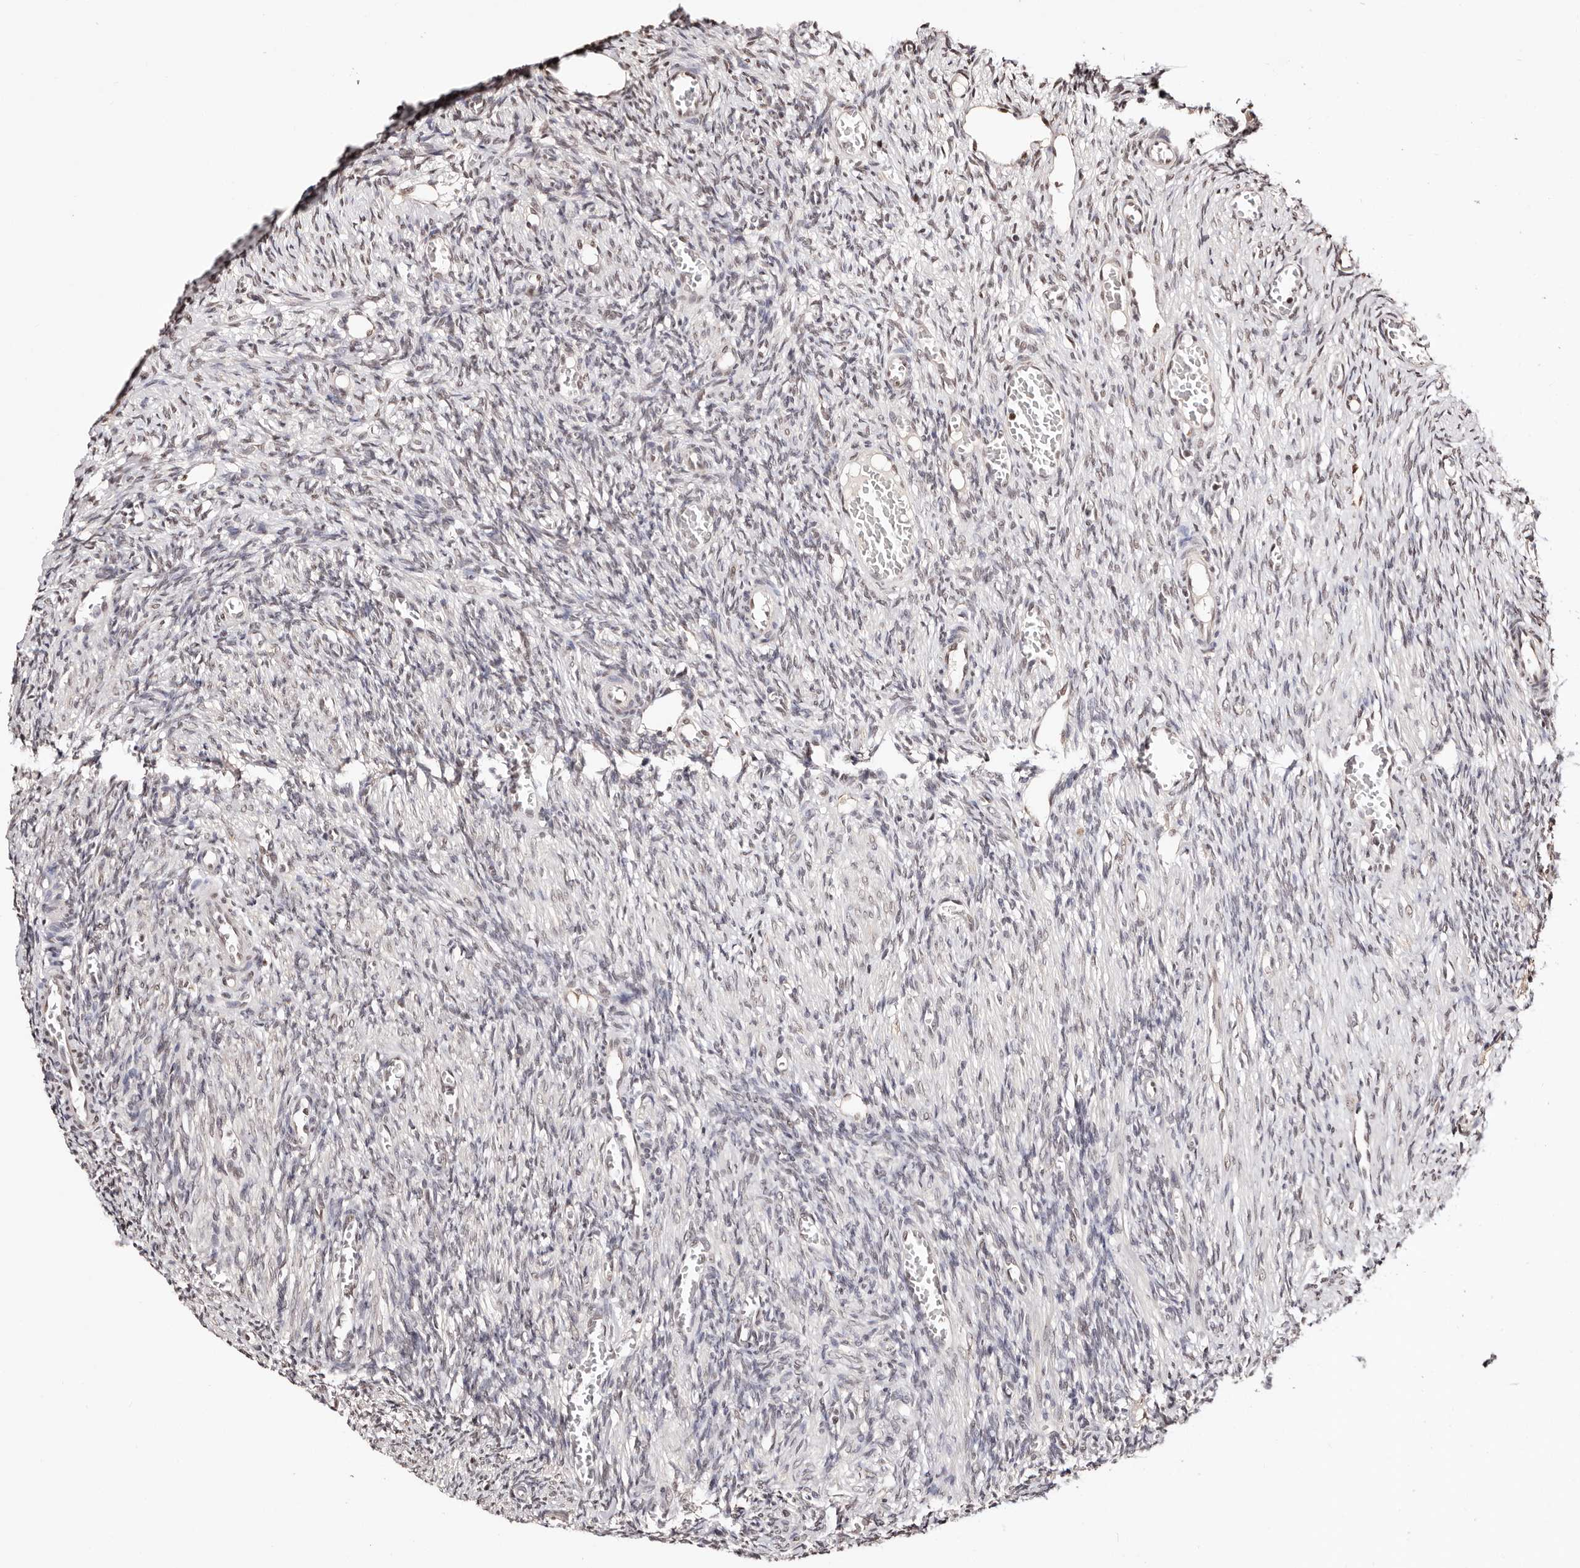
{"staining": {"intensity": "weak", "quantity": "25%-75%", "location": "nuclear"}, "tissue": "ovary", "cell_type": "Ovarian stroma cells", "image_type": "normal", "snomed": [{"axis": "morphology", "description": "Normal tissue, NOS"}, {"axis": "topography", "description": "Ovary"}], "caption": "IHC (DAB (3,3'-diaminobenzidine)) staining of unremarkable ovary shows weak nuclear protein positivity in approximately 25%-75% of ovarian stroma cells. The protein of interest is stained brown, and the nuclei are stained in blue (DAB IHC with brightfield microscopy, high magnification).", "gene": "BICRAL", "patient": {"sex": "female", "age": 27}}